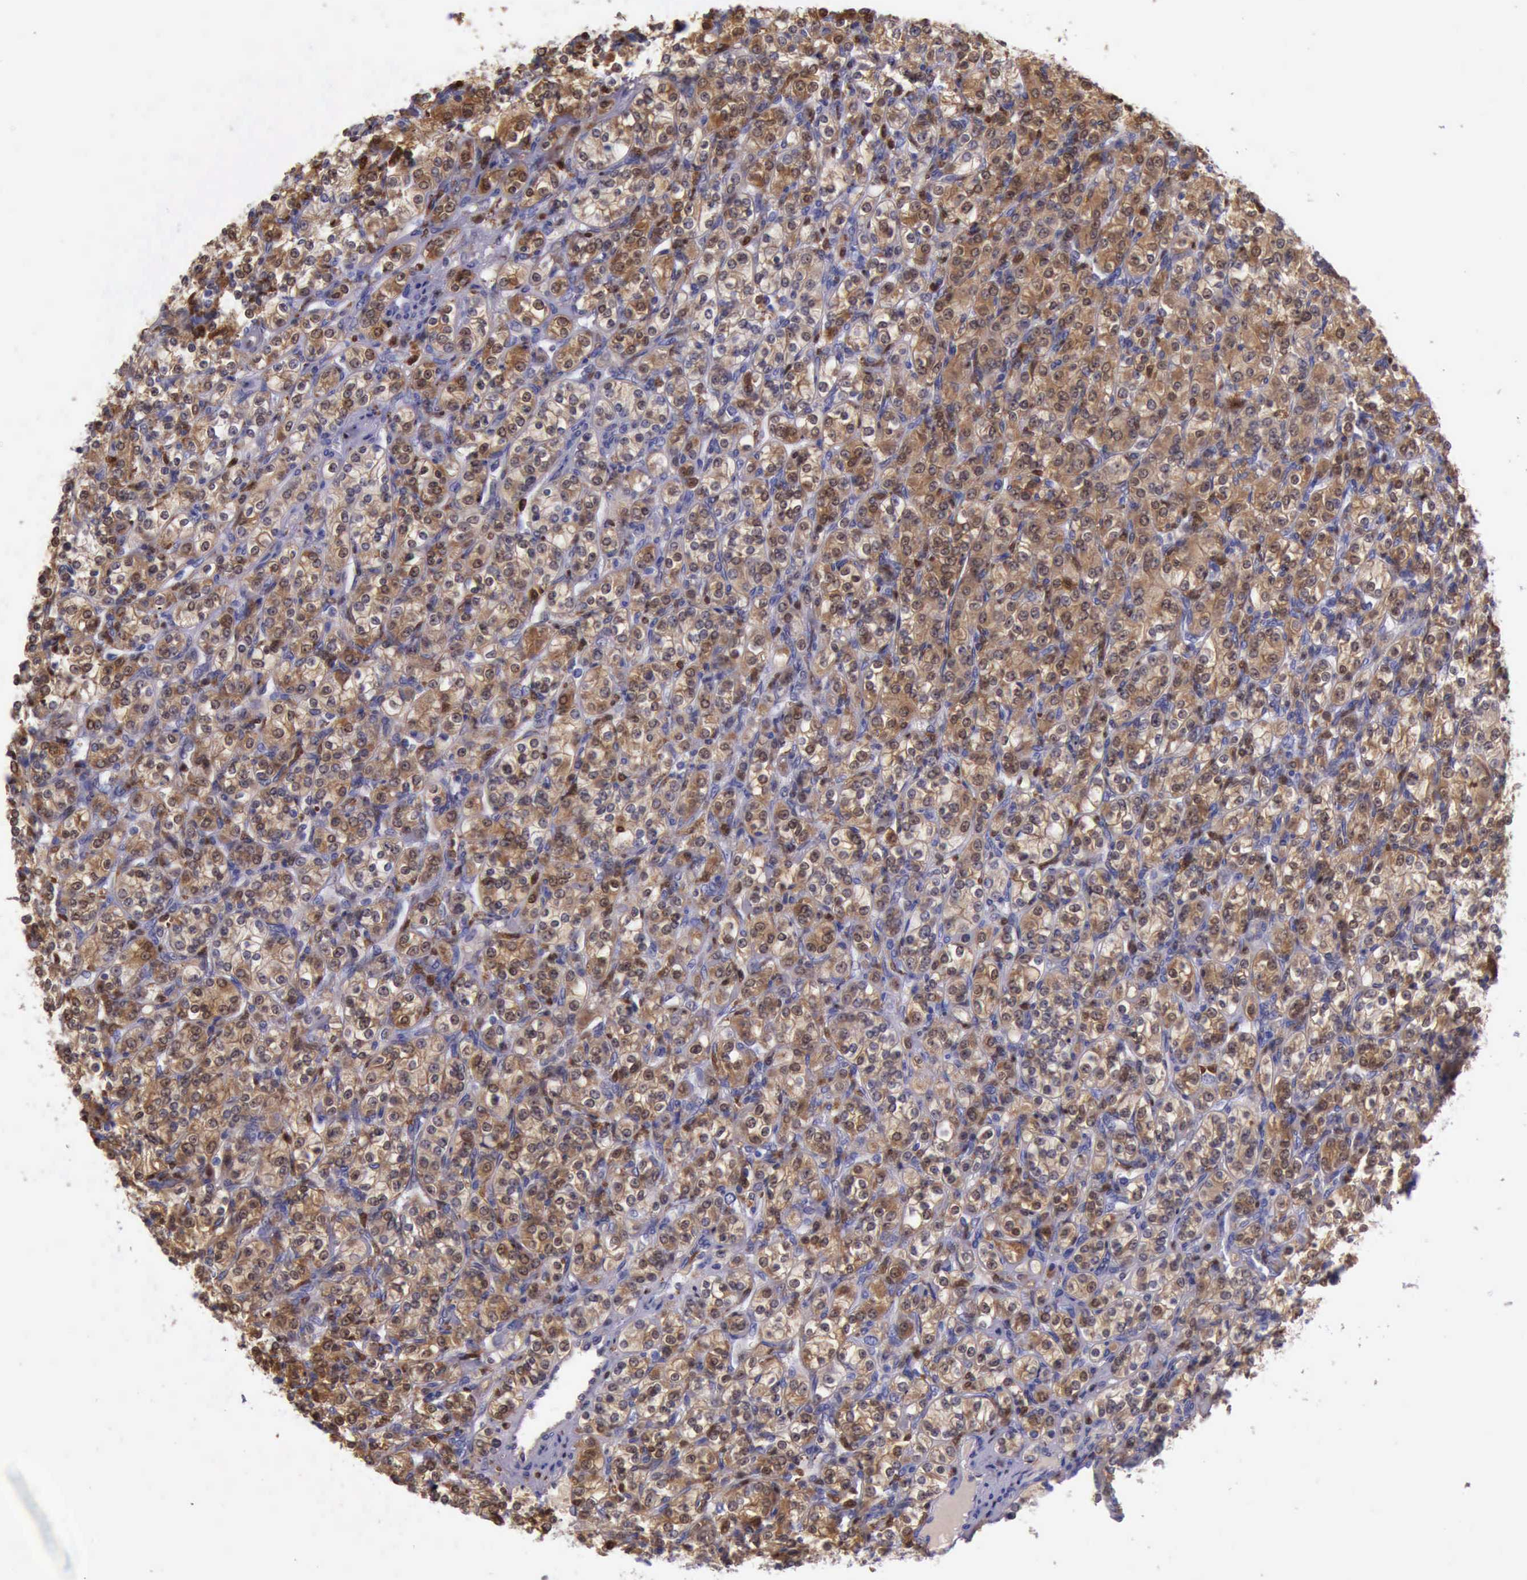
{"staining": {"intensity": "moderate", "quantity": "25%-75%", "location": "cytoplasmic/membranous,nuclear"}, "tissue": "renal cancer", "cell_type": "Tumor cells", "image_type": "cancer", "snomed": [{"axis": "morphology", "description": "Adenocarcinoma, NOS"}, {"axis": "topography", "description": "Kidney"}], "caption": "Immunohistochemistry (DAB) staining of renal adenocarcinoma exhibits moderate cytoplasmic/membranous and nuclear protein positivity in about 25%-75% of tumor cells.", "gene": "TYMP", "patient": {"sex": "male", "age": 77}}